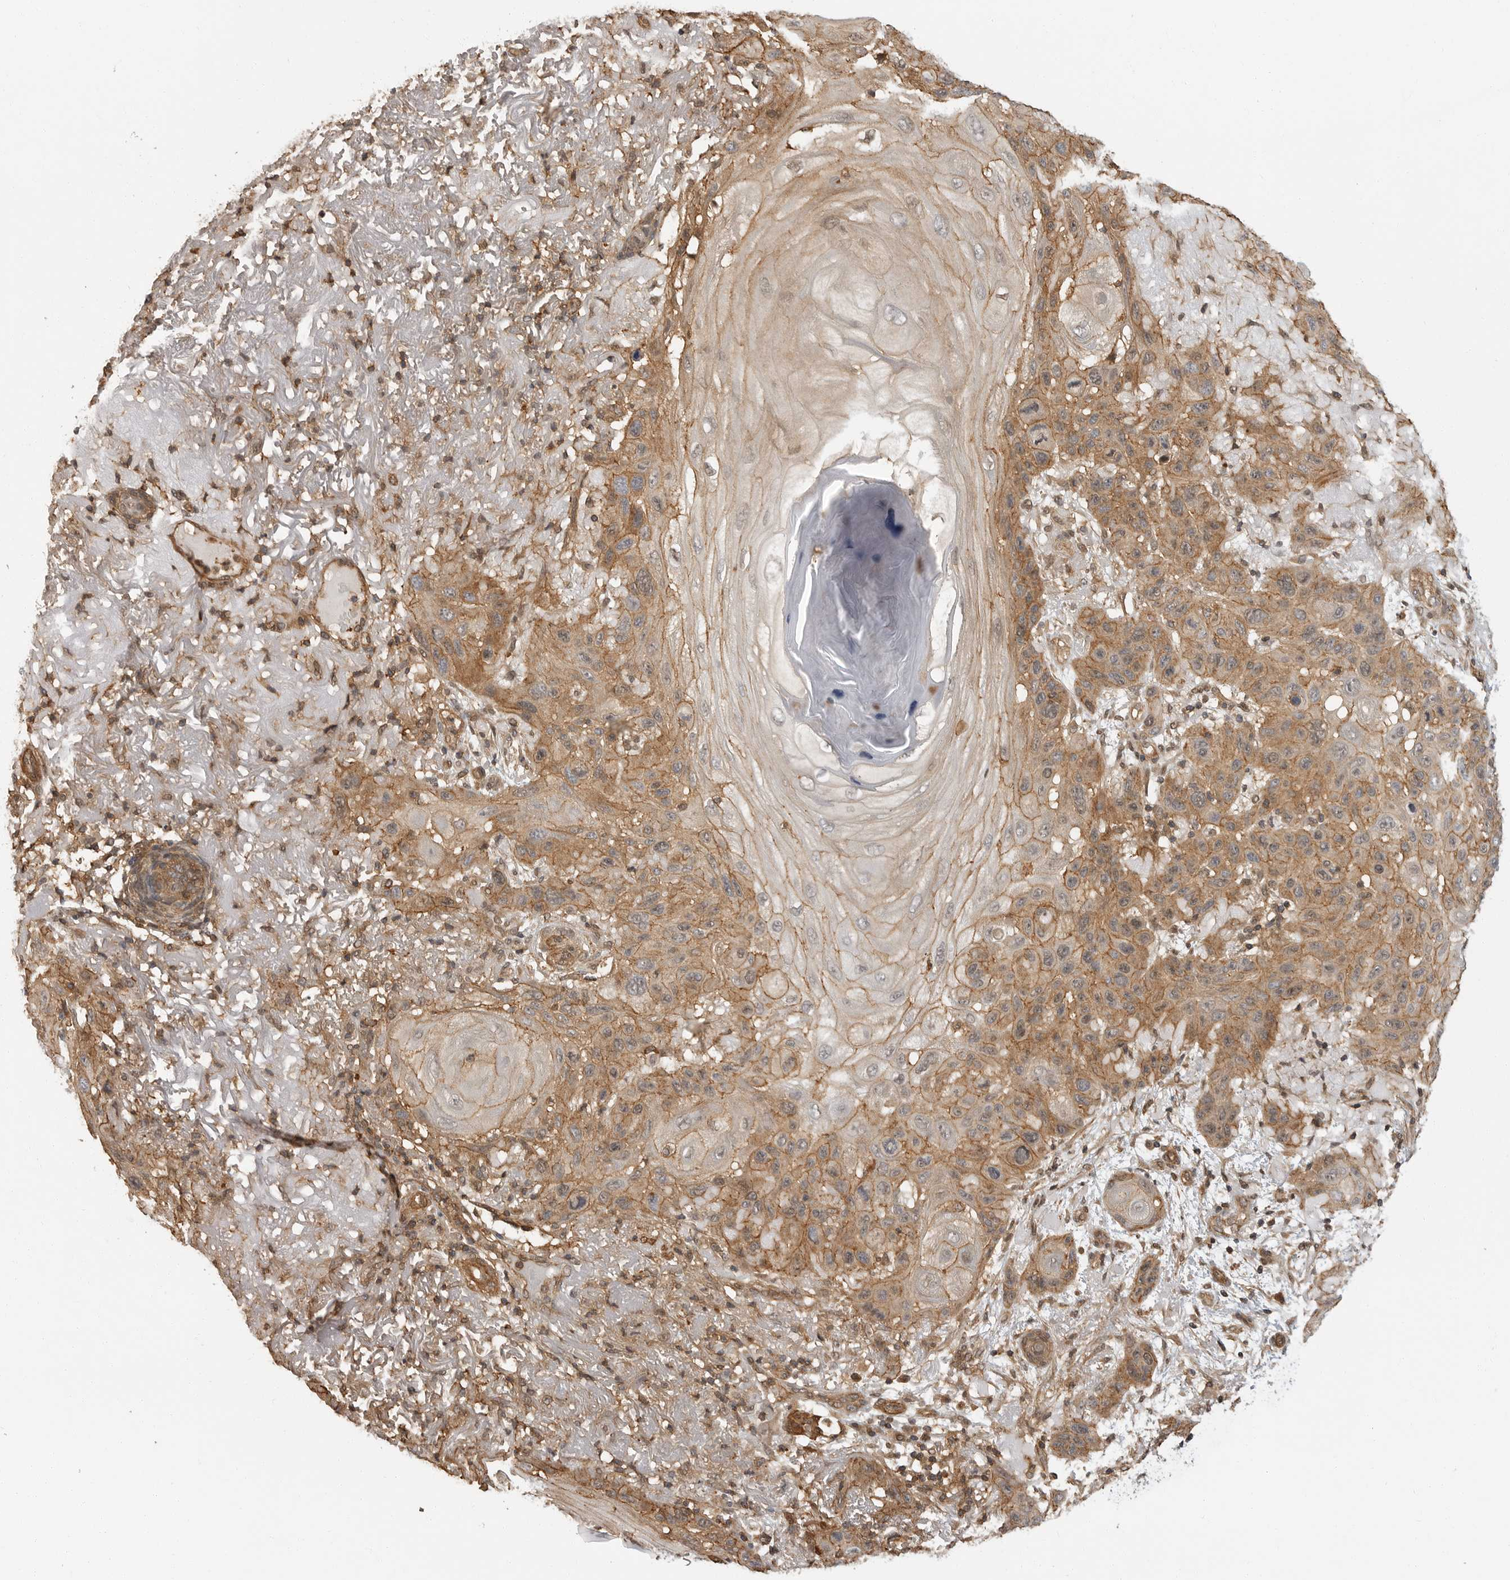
{"staining": {"intensity": "moderate", "quantity": ">75%", "location": "cytoplasmic/membranous"}, "tissue": "skin cancer", "cell_type": "Tumor cells", "image_type": "cancer", "snomed": [{"axis": "morphology", "description": "Normal tissue, NOS"}, {"axis": "morphology", "description": "Squamous cell carcinoma, NOS"}, {"axis": "topography", "description": "Skin"}], "caption": "A high-resolution micrograph shows immunohistochemistry (IHC) staining of skin cancer (squamous cell carcinoma), which reveals moderate cytoplasmic/membranous staining in approximately >75% of tumor cells.", "gene": "ERN1", "patient": {"sex": "female", "age": 96}}